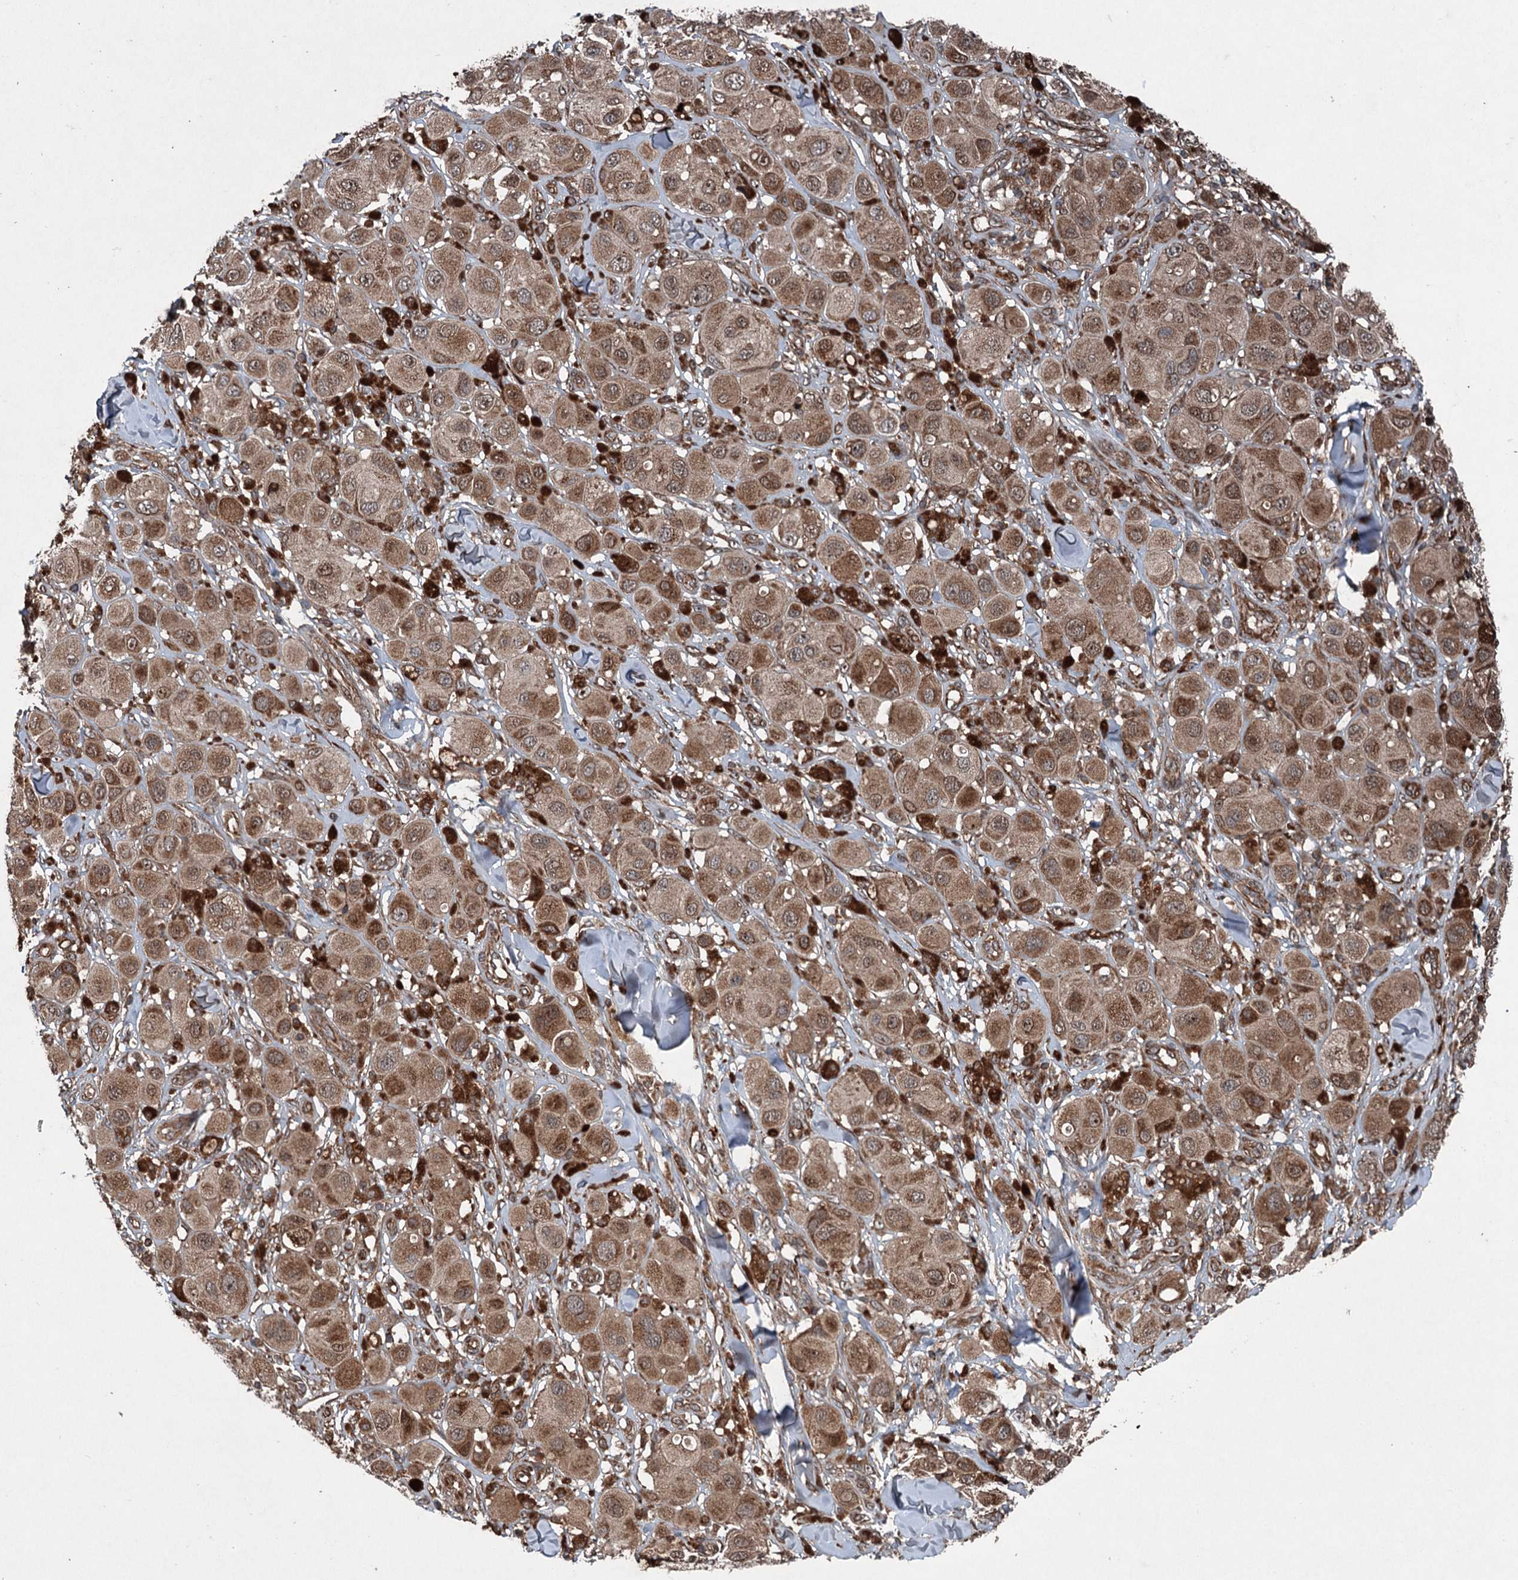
{"staining": {"intensity": "moderate", "quantity": ">75%", "location": "cytoplasmic/membranous"}, "tissue": "melanoma", "cell_type": "Tumor cells", "image_type": "cancer", "snomed": [{"axis": "morphology", "description": "Malignant melanoma, Metastatic site"}, {"axis": "topography", "description": "Skin"}], "caption": "Immunohistochemistry (IHC) micrograph of human malignant melanoma (metastatic site) stained for a protein (brown), which displays medium levels of moderate cytoplasmic/membranous staining in about >75% of tumor cells.", "gene": "ALAS1", "patient": {"sex": "male", "age": 41}}